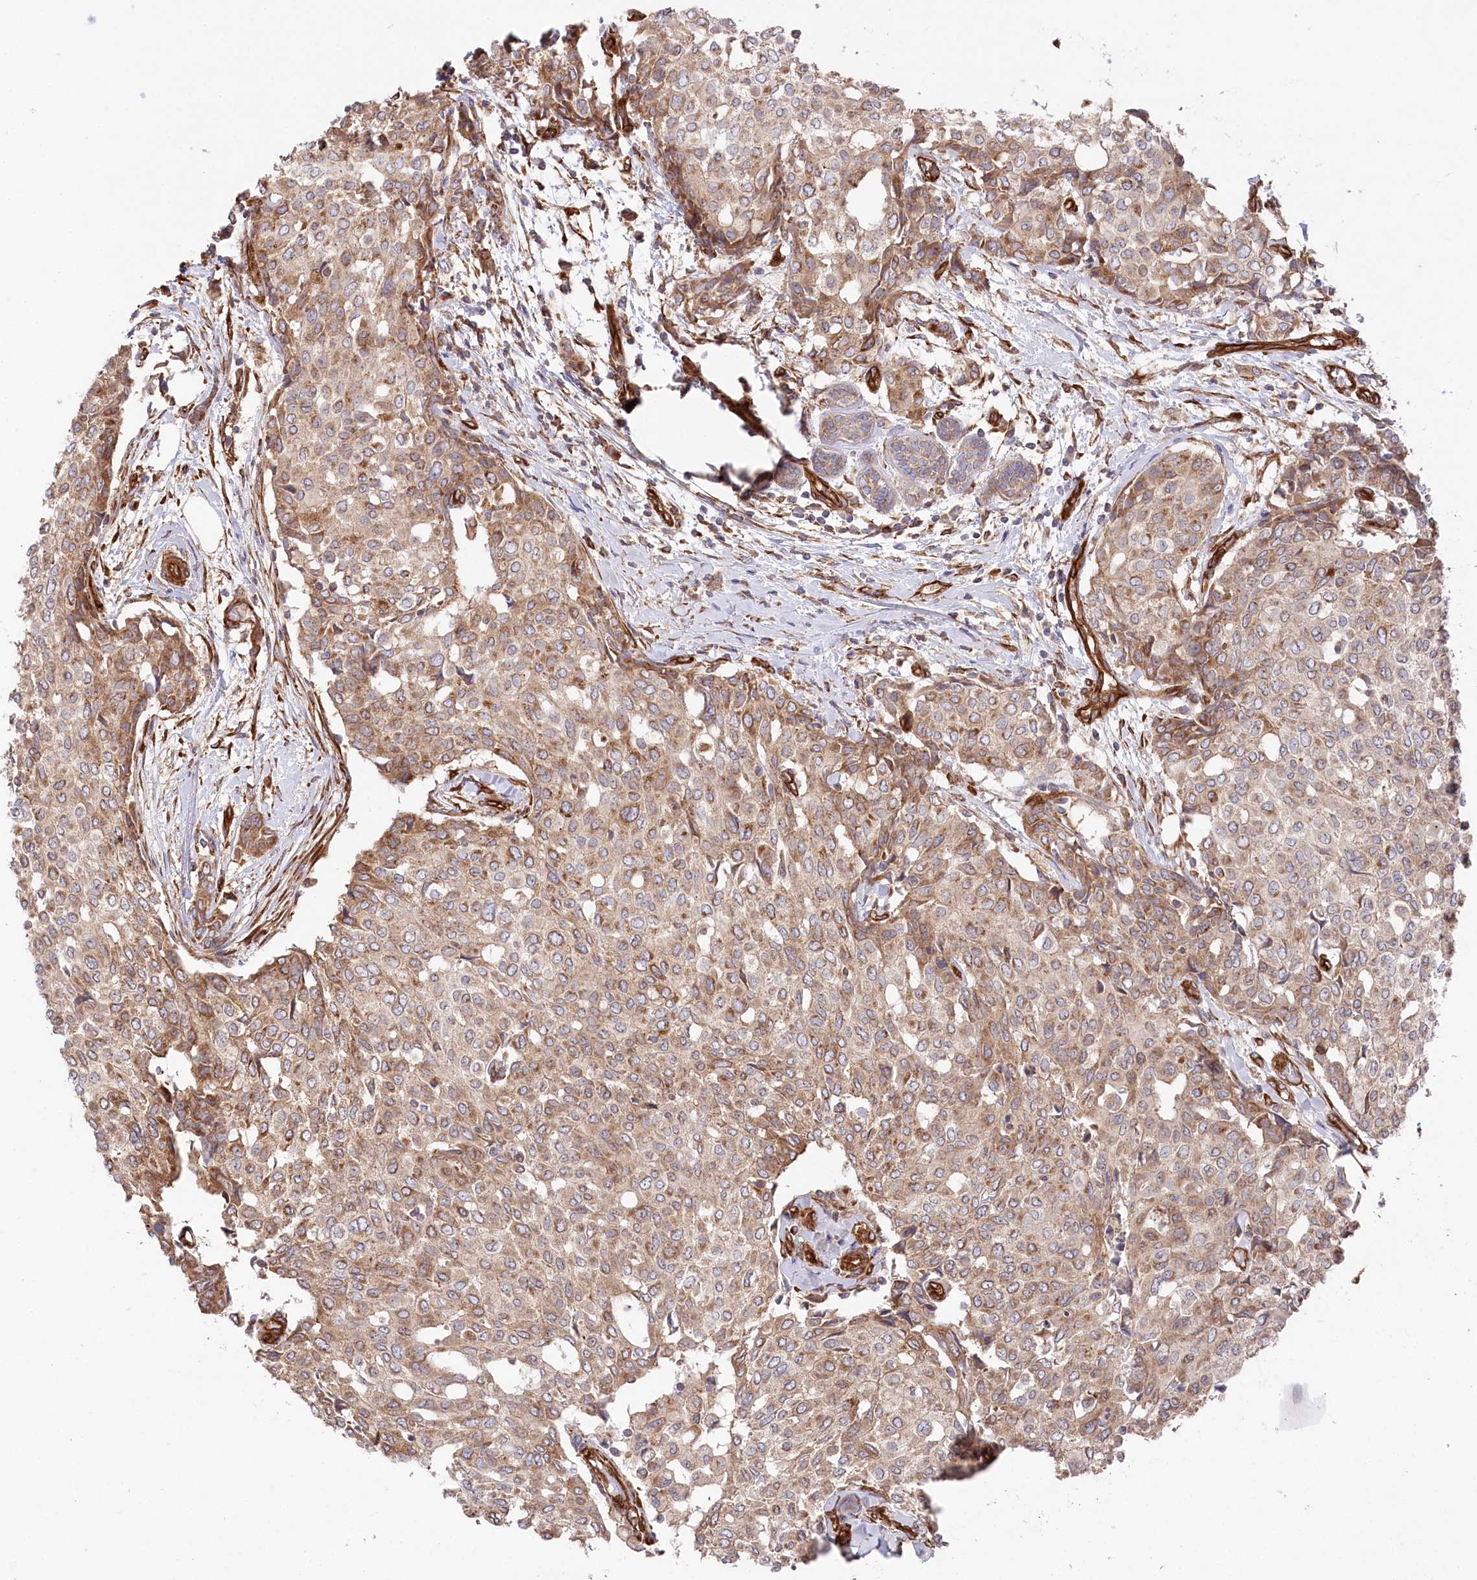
{"staining": {"intensity": "moderate", "quantity": ">75%", "location": "cytoplasmic/membranous"}, "tissue": "breast cancer", "cell_type": "Tumor cells", "image_type": "cancer", "snomed": [{"axis": "morphology", "description": "Lobular carcinoma"}, {"axis": "topography", "description": "Breast"}], "caption": "Breast cancer (lobular carcinoma) stained with a protein marker demonstrates moderate staining in tumor cells.", "gene": "MTPAP", "patient": {"sex": "female", "age": 51}}